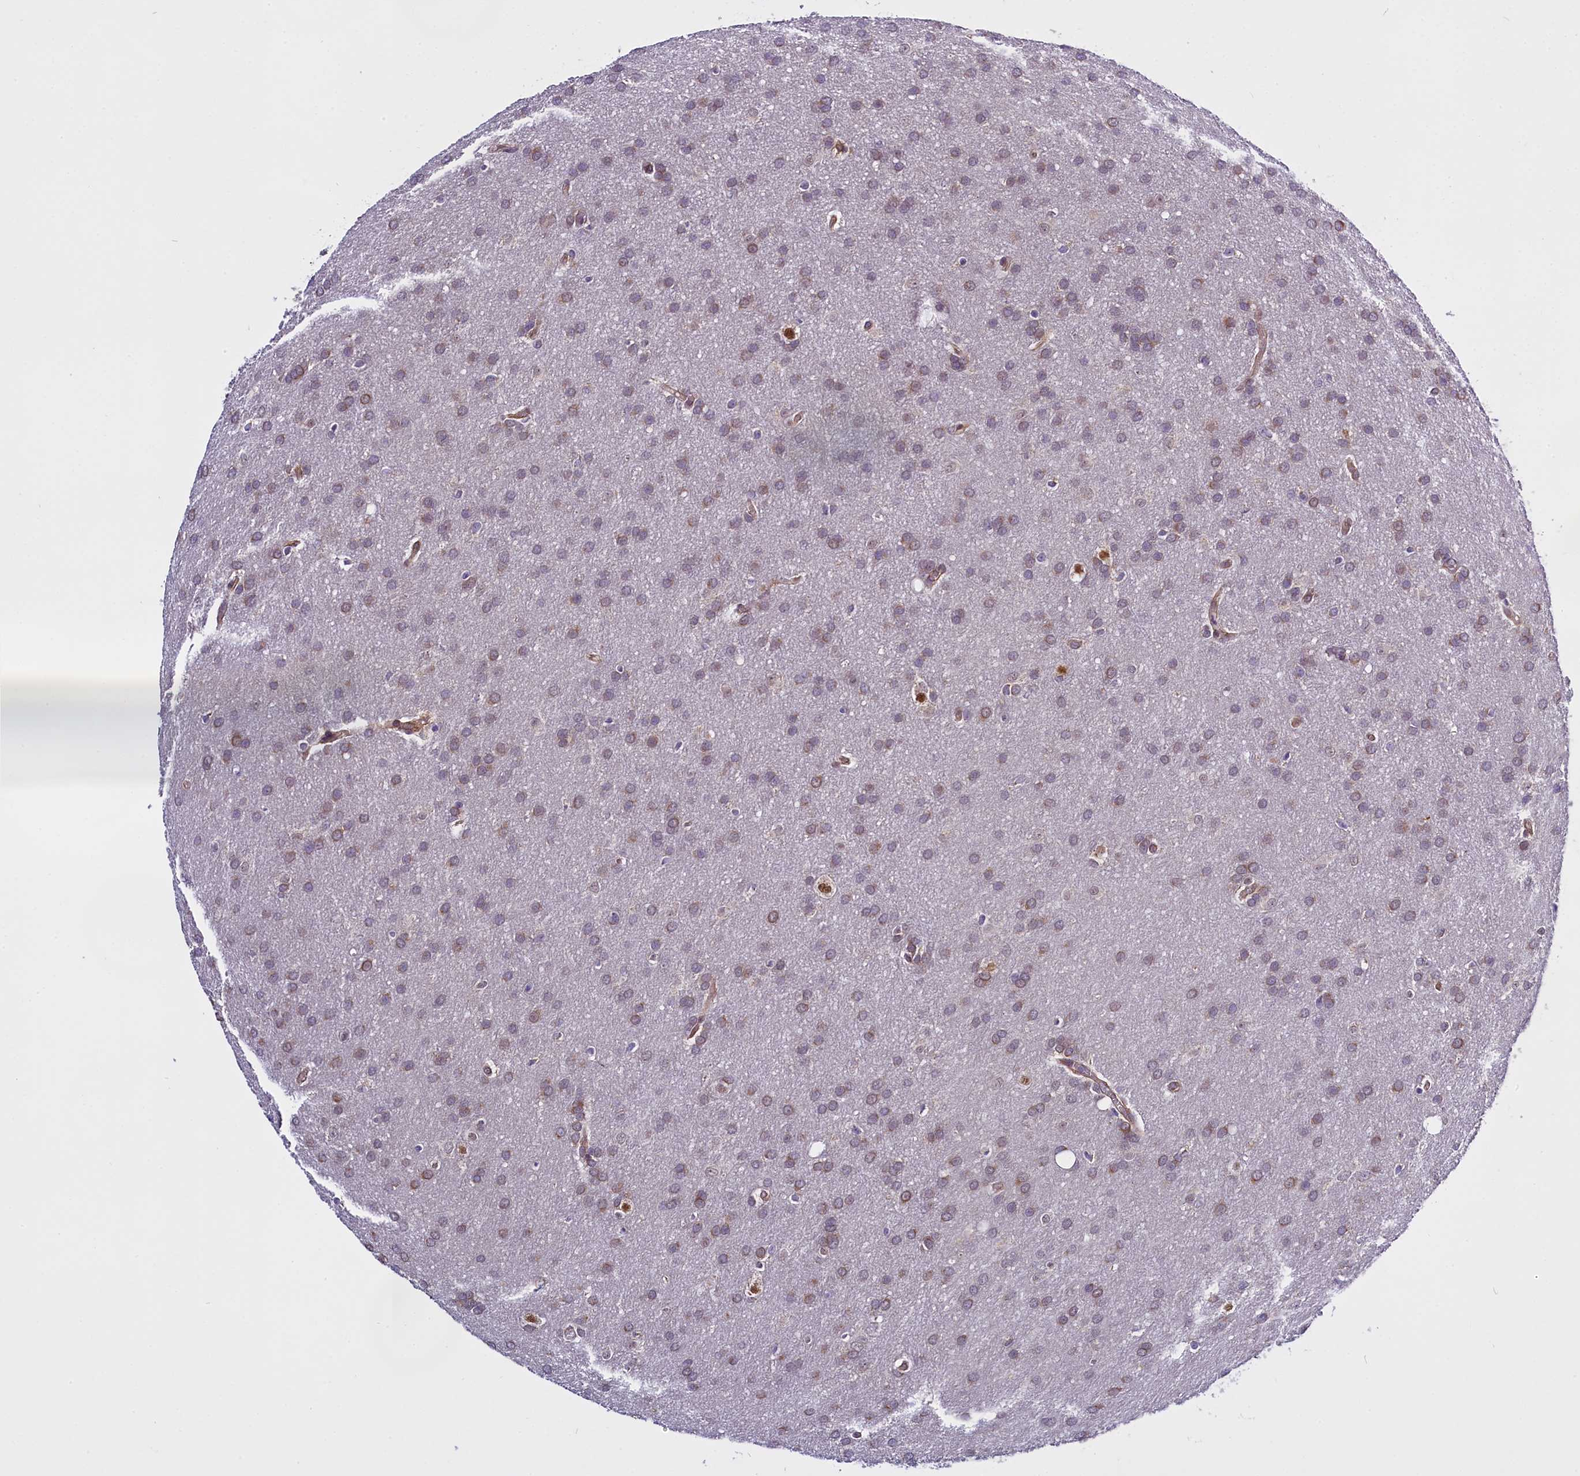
{"staining": {"intensity": "weak", "quantity": "25%-75%", "location": "cytoplasmic/membranous"}, "tissue": "glioma", "cell_type": "Tumor cells", "image_type": "cancer", "snomed": [{"axis": "morphology", "description": "Glioma, malignant, Low grade"}, {"axis": "topography", "description": "Brain"}], "caption": "Malignant glioma (low-grade) stained with immunohistochemistry (IHC) reveals weak cytoplasmic/membranous expression in about 25%-75% of tumor cells.", "gene": "UACA", "patient": {"sex": "female", "age": 32}}